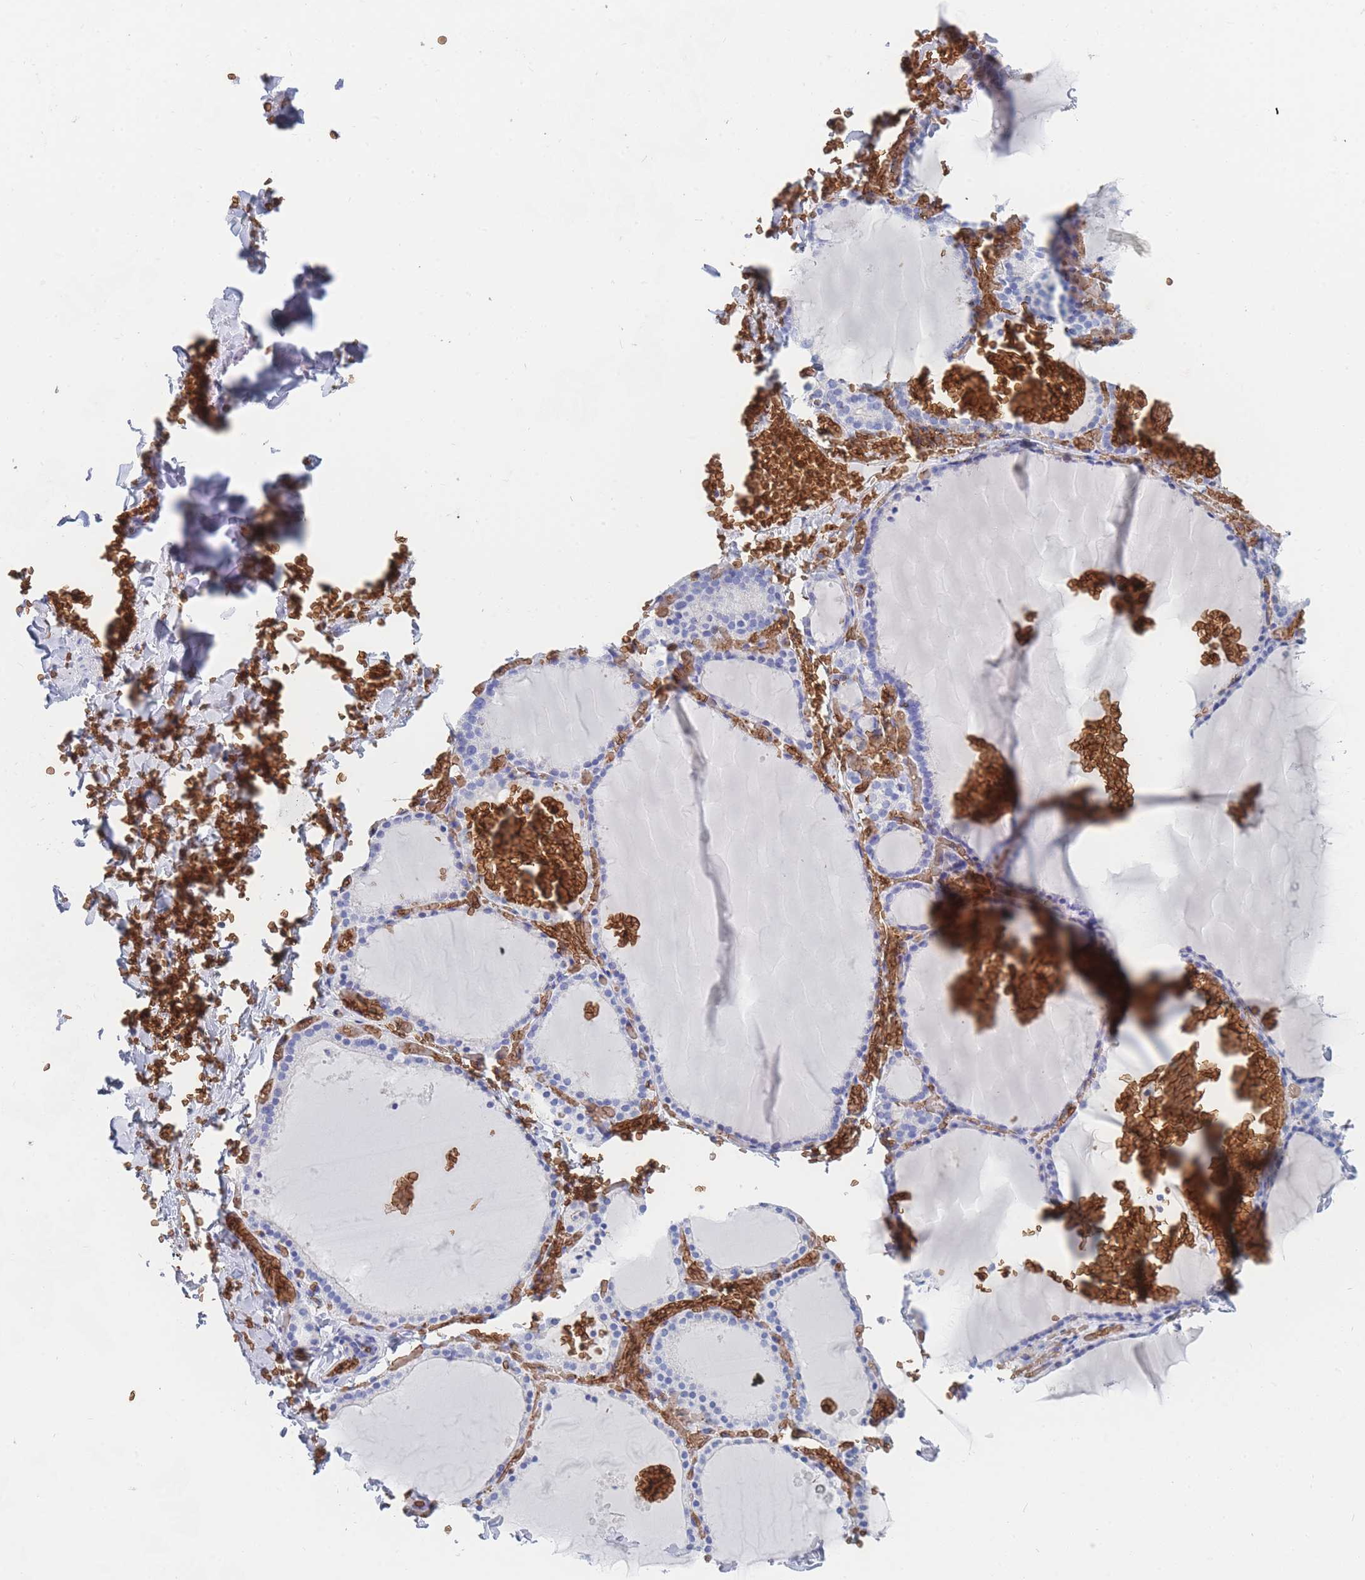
{"staining": {"intensity": "negative", "quantity": "none", "location": "none"}, "tissue": "thyroid gland", "cell_type": "Glandular cells", "image_type": "normal", "snomed": [{"axis": "morphology", "description": "Normal tissue, NOS"}, {"axis": "topography", "description": "Thyroid gland"}], "caption": "This histopathology image is of unremarkable thyroid gland stained with immunohistochemistry (IHC) to label a protein in brown with the nuclei are counter-stained blue. There is no expression in glandular cells.", "gene": "SLC2A1", "patient": {"sex": "female", "age": 39}}